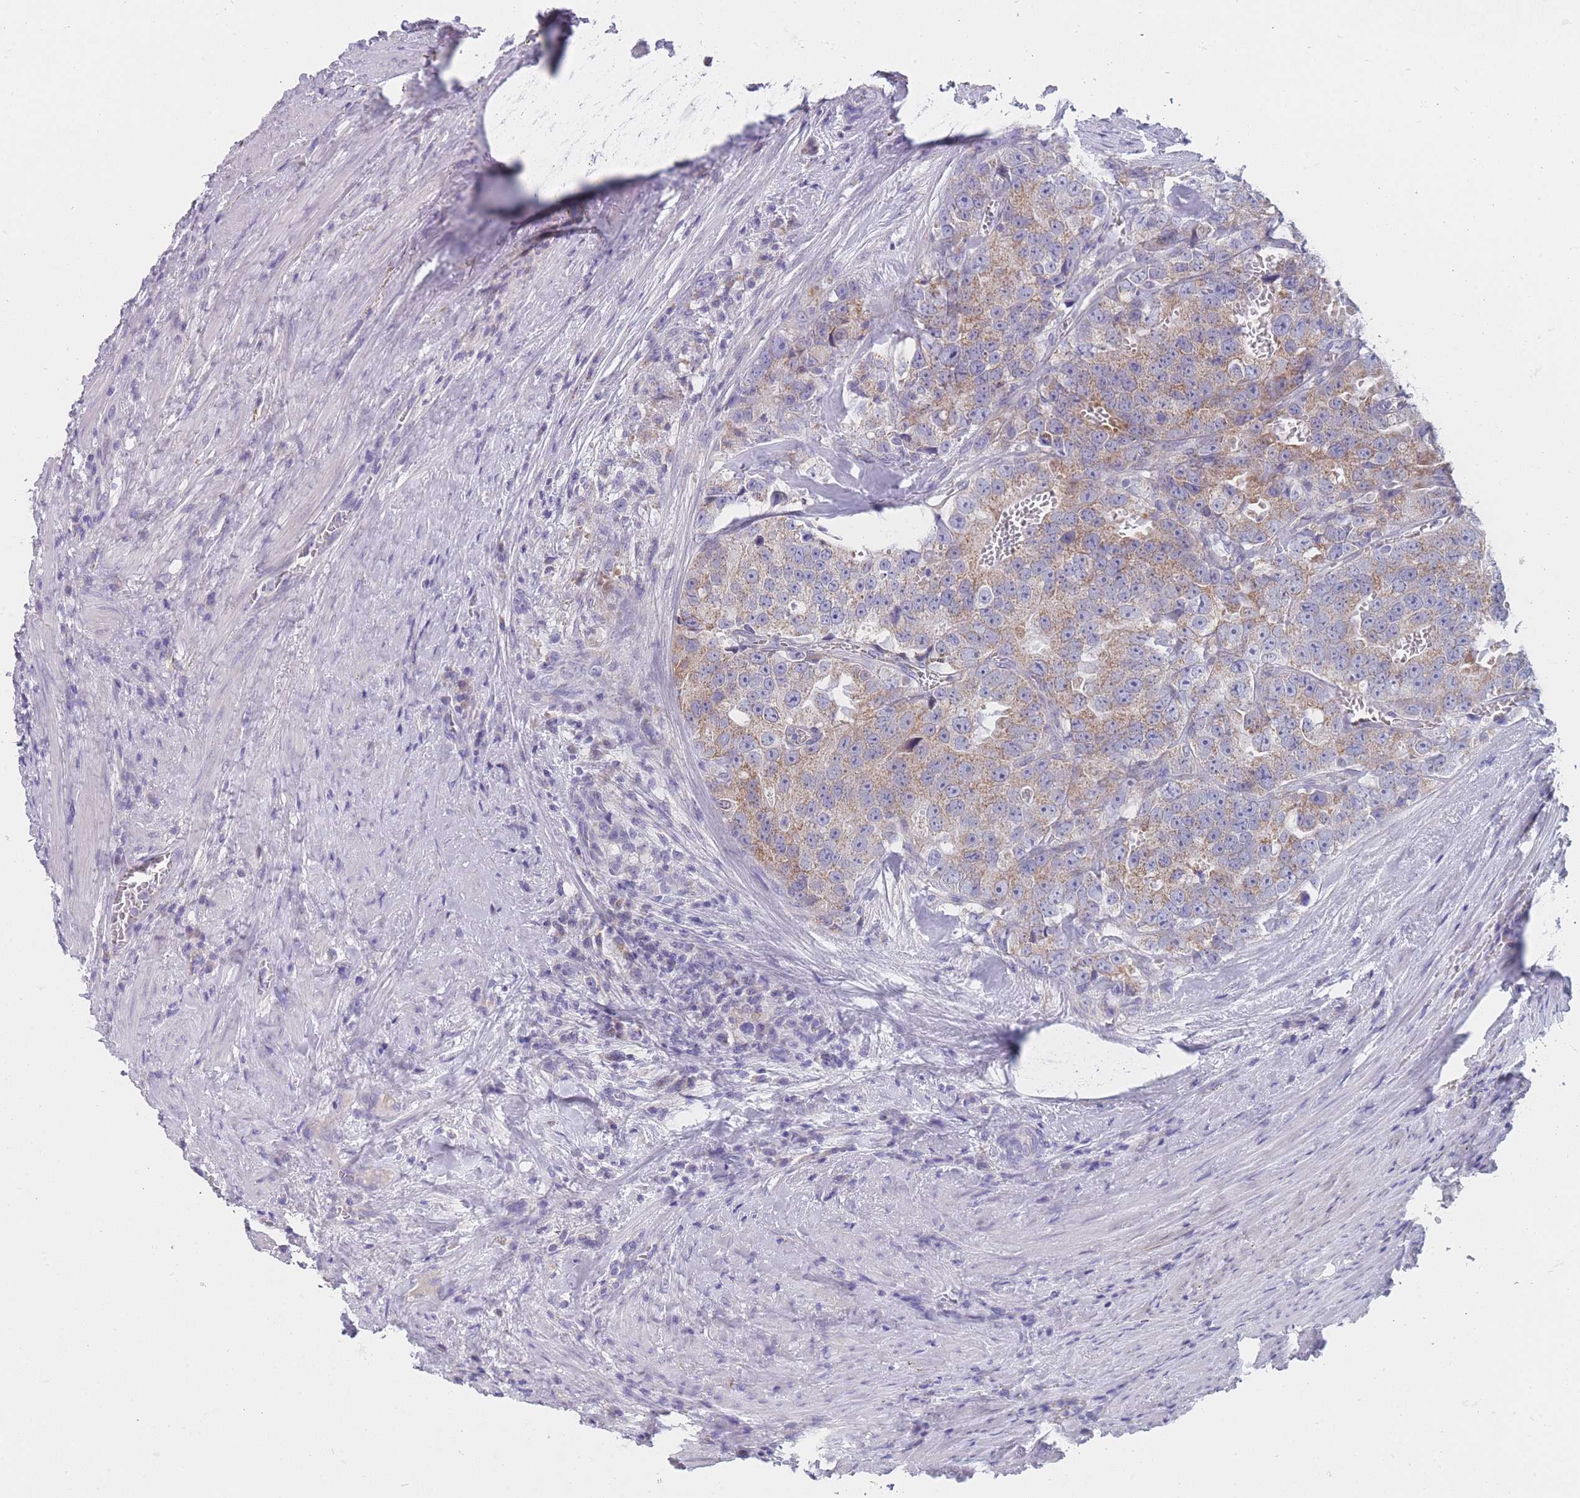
{"staining": {"intensity": "moderate", "quantity": "<25%", "location": "cytoplasmic/membranous"}, "tissue": "prostate cancer", "cell_type": "Tumor cells", "image_type": "cancer", "snomed": [{"axis": "morphology", "description": "Adenocarcinoma, High grade"}, {"axis": "topography", "description": "Prostate"}], "caption": "This image demonstrates prostate high-grade adenocarcinoma stained with immunohistochemistry (IHC) to label a protein in brown. The cytoplasmic/membranous of tumor cells show moderate positivity for the protein. Nuclei are counter-stained blue.", "gene": "MRPS14", "patient": {"sex": "male", "age": 71}}